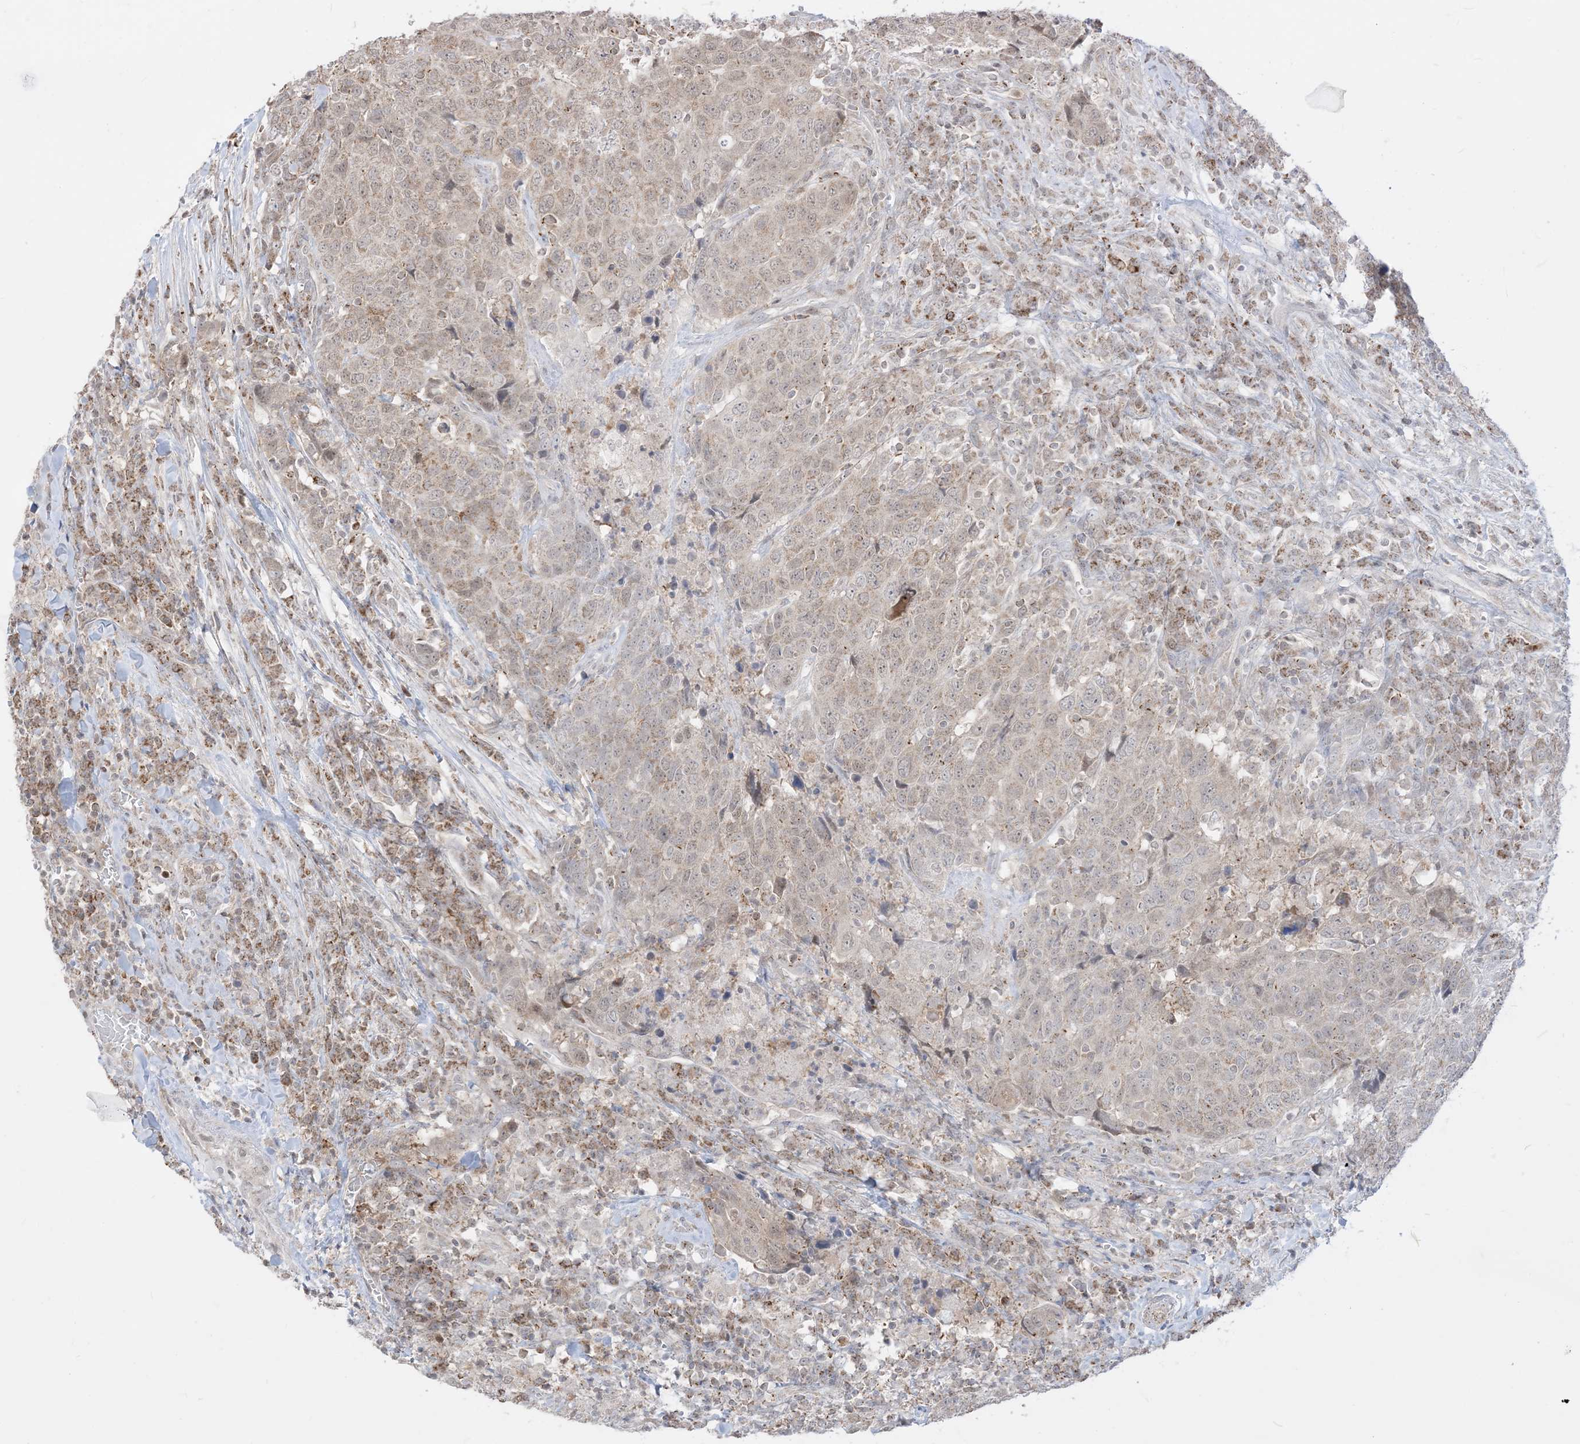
{"staining": {"intensity": "weak", "quantity": "<25%", "location": "cytoplasmic/membranous"}, "tissue": "head and neck cancer", "cell_type": "Tumor cells", "image_type": "cancer", "snomed": [{"axis": "morphology", "description": "Squamous cell carcinoma, NOS"}, {"axis": "topography", "description": "Head-Neck"}], "caption": "Human head and neck cancer (squamous cell carcinoma) stained for a protein using immunohistochemistry (IHC) reveals no staining in tumor cells.", "gene": "KANSL3", "patient": {"sex": "male", "age": 66}}